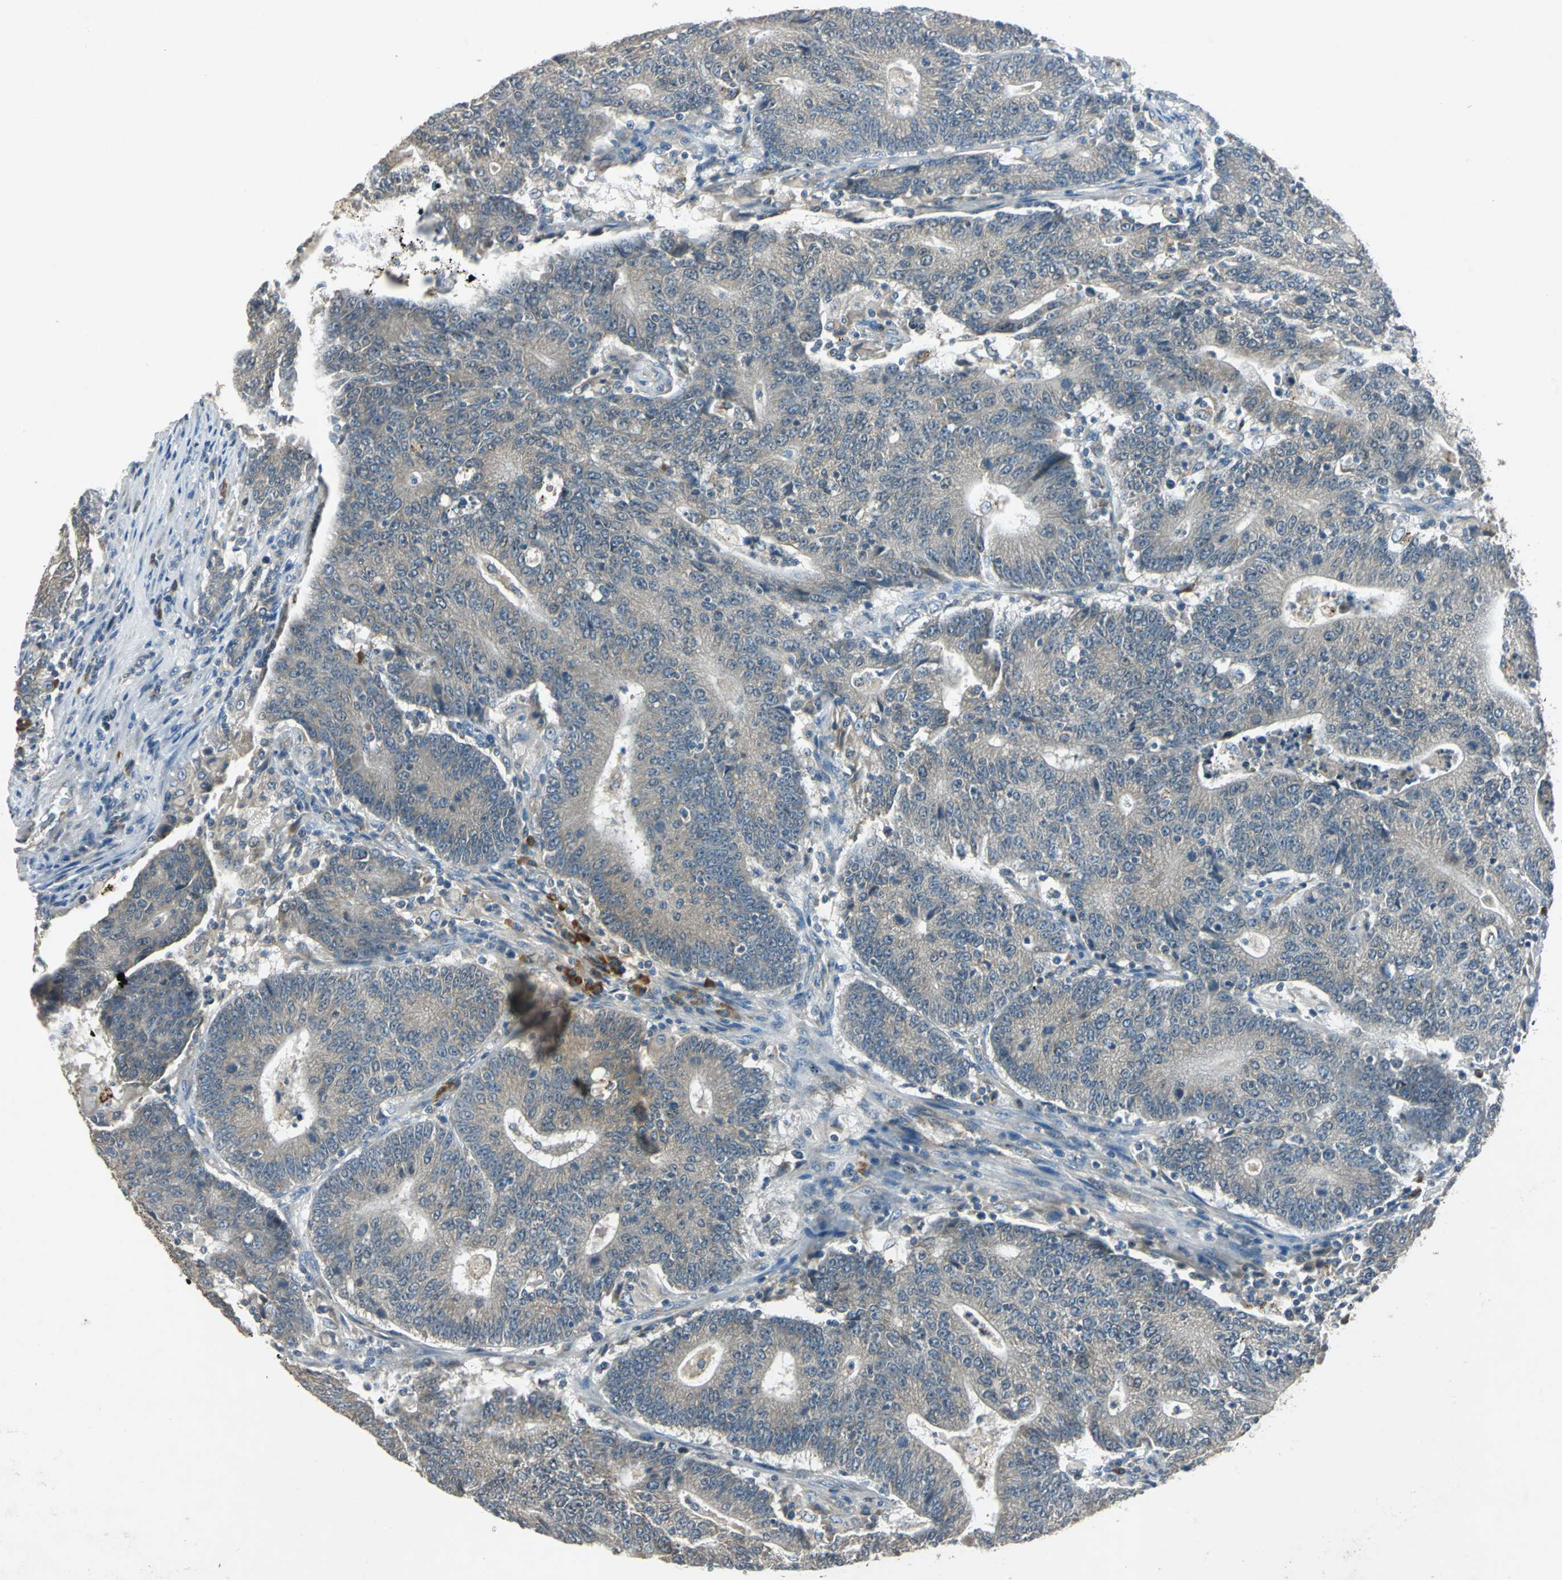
{"staining": {"intensity": "negative", "quantity": "none", "location": "none"}, "tissue": "colorectal cancer", "cell_type": "Tumor cells", "image_type": "cancer", "snomed": [{"axis": "morphology", "description": "Normal tissue, NOS"}, {"axis": "morphology", "description": "Adenocarcinoma, NOS"}, {"axis": "topography", "description": "Colon"}], "caption": "Colorectal adenocarcinoma stained for a protein using immunohistochemistry demonstrates no staining tumor cells.", "gene": "SLC2A13", "patient": {"sex": "female", "age": 75}}